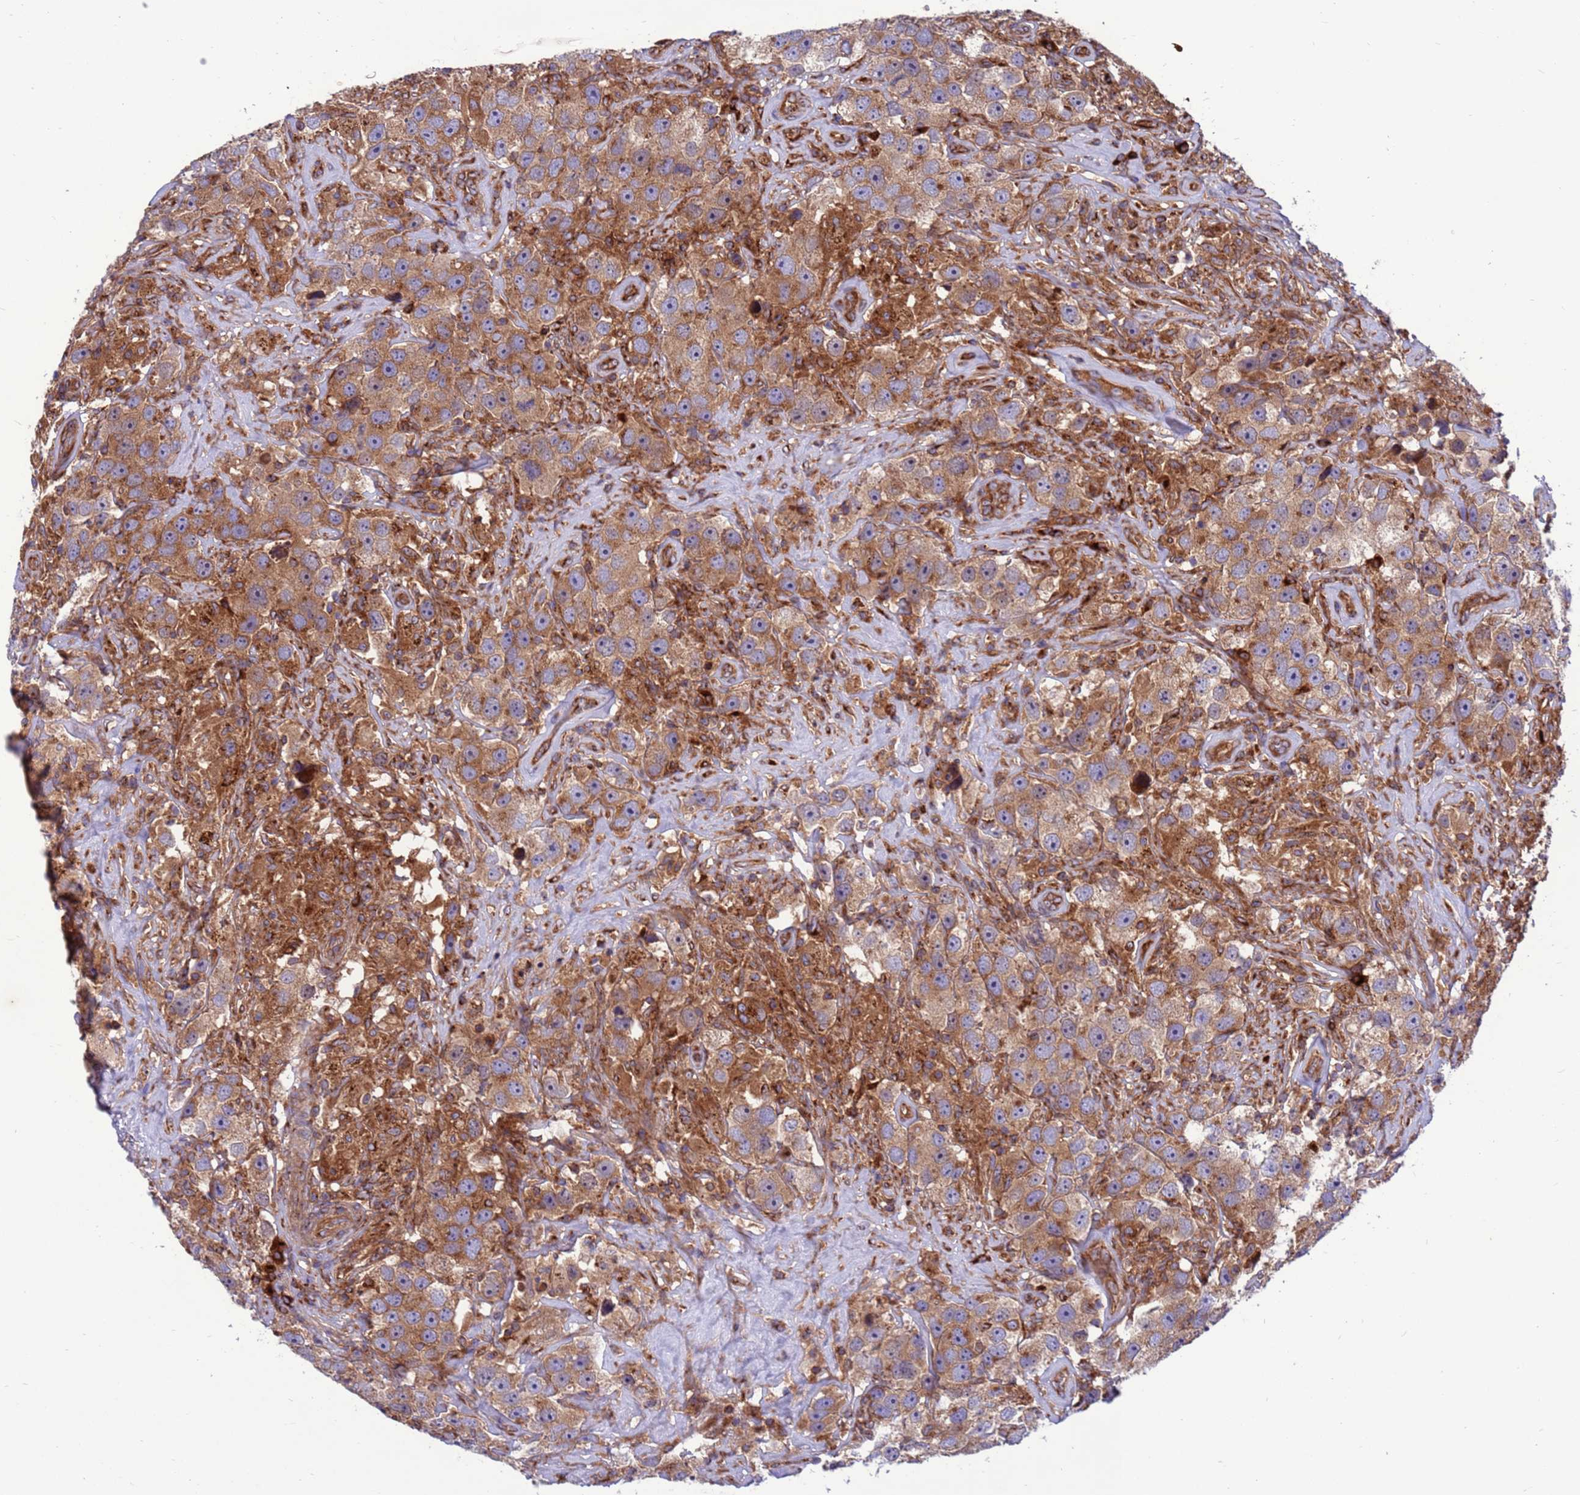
{"staining": {"intensity": "moderate", "quantity": ">75%", "location": "cytoplasmic/membranous"}, "tissue": "testis cancer", "cell_type": "Tumor cells", "image_type": "cancer", "snomed": [{"axis": "morphology", "description": "Seminoma, NOS"}, {"axis": "topography", "description": "Testis"}], "caption": "This is a histology image of IHC staining of testis cancer, which shows moderate expression in the cytoplasmic/membranous of tumor cells.", "gene": "ZC3HAV1", "patient": {"sex": "male", "age": 49}}